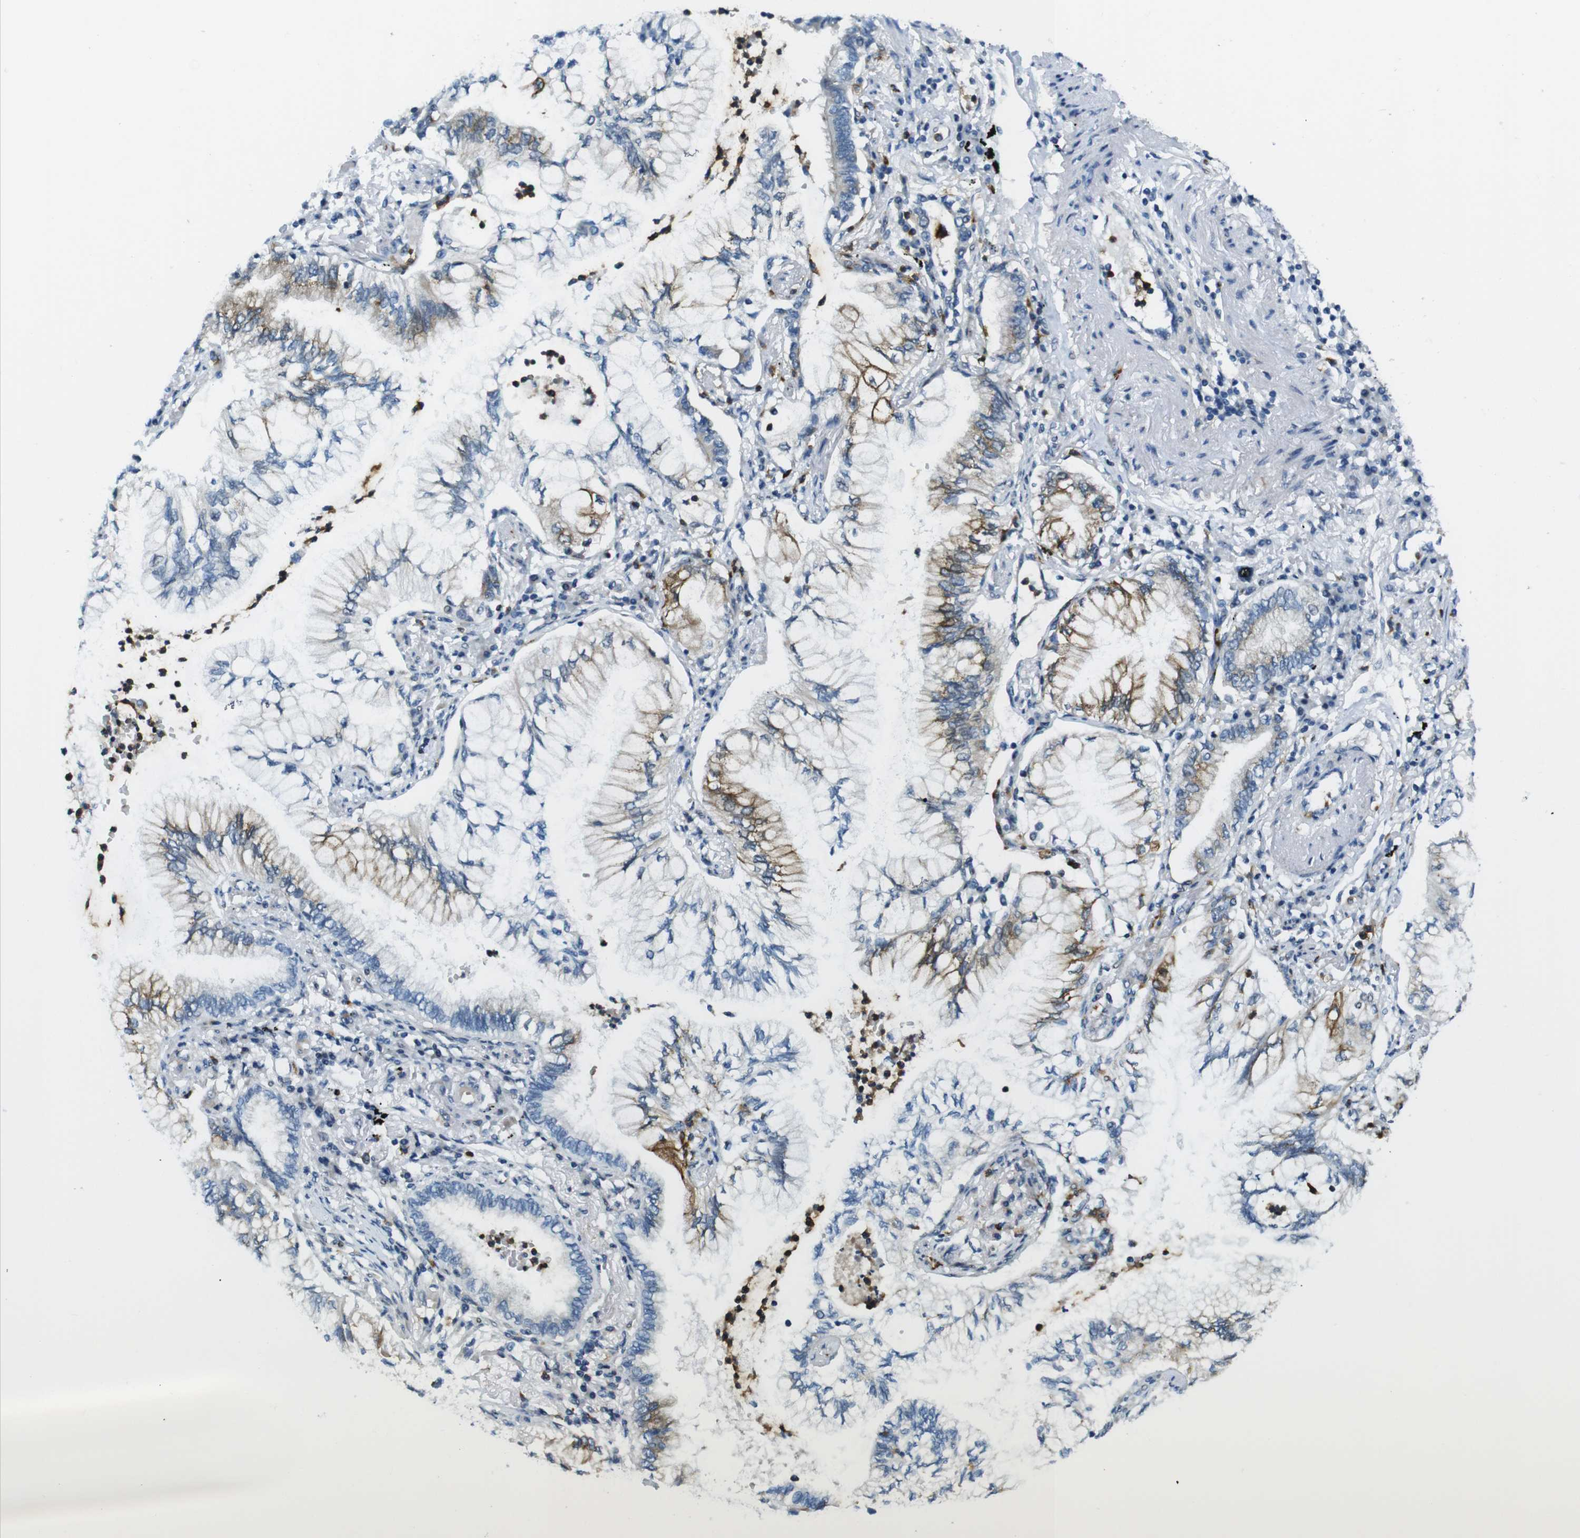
{"staining": {"intensity": "strong", "quantity": "<25%", "location": "cytoplasmic/membranous"}, "tissue": "lung cancer", "cell_type": "Tumor cells", "image_type": "cancer", "snomed": [{"axis": "morphology", "description": "Normal tissue, NOS"}, {"axis": "morphology", "description": "Adenocarcinoma, NOS"}, {"axis": "topography", "description": "Bronchus"}, {"axis": "topography", "description": "Lung"}], "caption": "Lung cancer was stained to show a protein in brown. There is medium levels of strong cytoplasmic/membranous positivity in approximately <25% of tumor cells.", "gene": "ZDHHC3", "patient": {"sex": "female", "age": 70}}